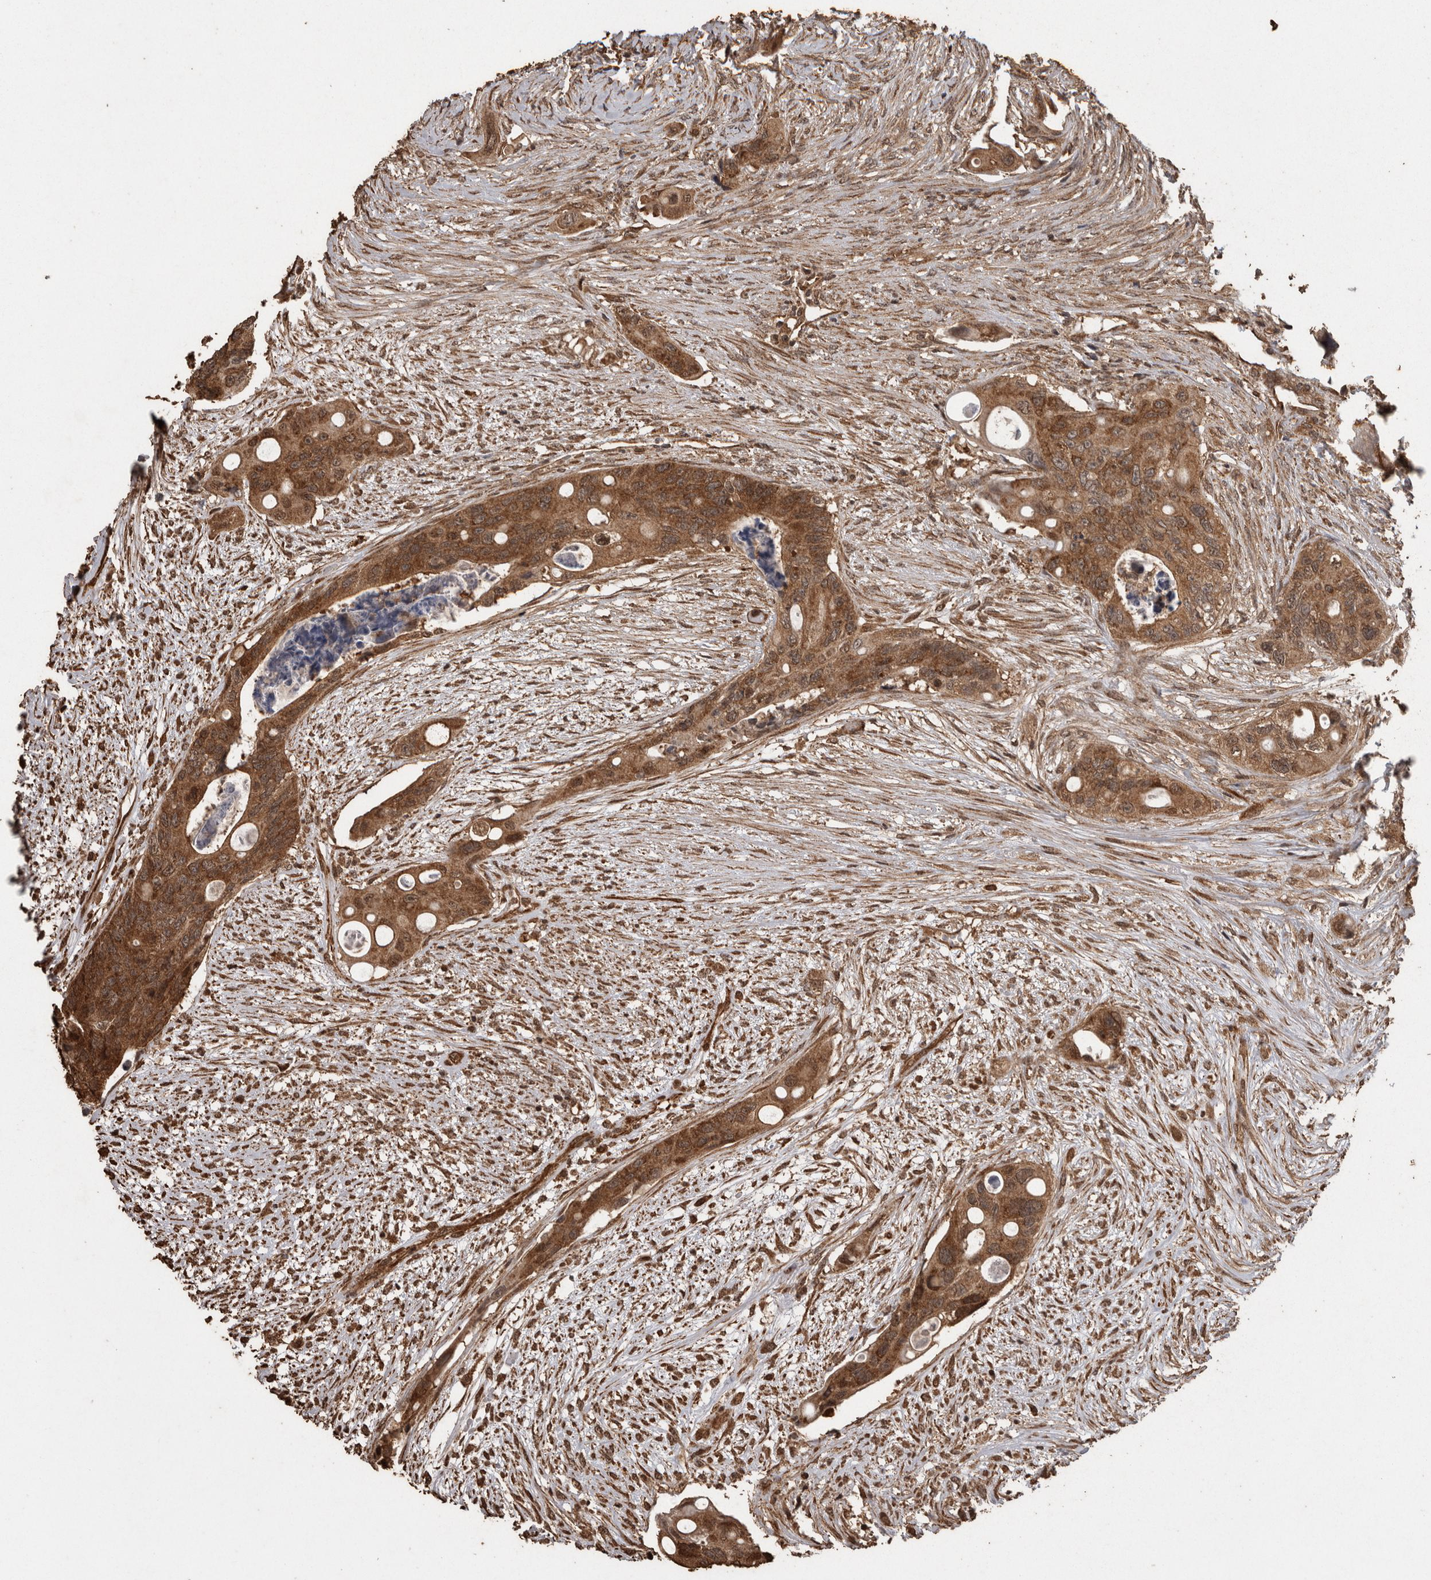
{"staining": {"intensity": "strong", "quantity": ">75%", "location": "cytoplasmic/membranous"}, "tissue": "colorectal cancer", "cell_type": "Tumor cells", "image_type": "cancer", "snomed": [{"axis": "morphology", "description": "Adenocarcinoma, NOS"}, {"axis": "topography", "description": "Colon"}], "caption": "Immunohistochemical staining of adenocarcinoma (colorectal) reveals high levels of strong cytoplasmic/membranous positivity in approximately >75% of tumor cells.", "gene": "PINK1", "patient": {"sex": "female", "age": 57}}